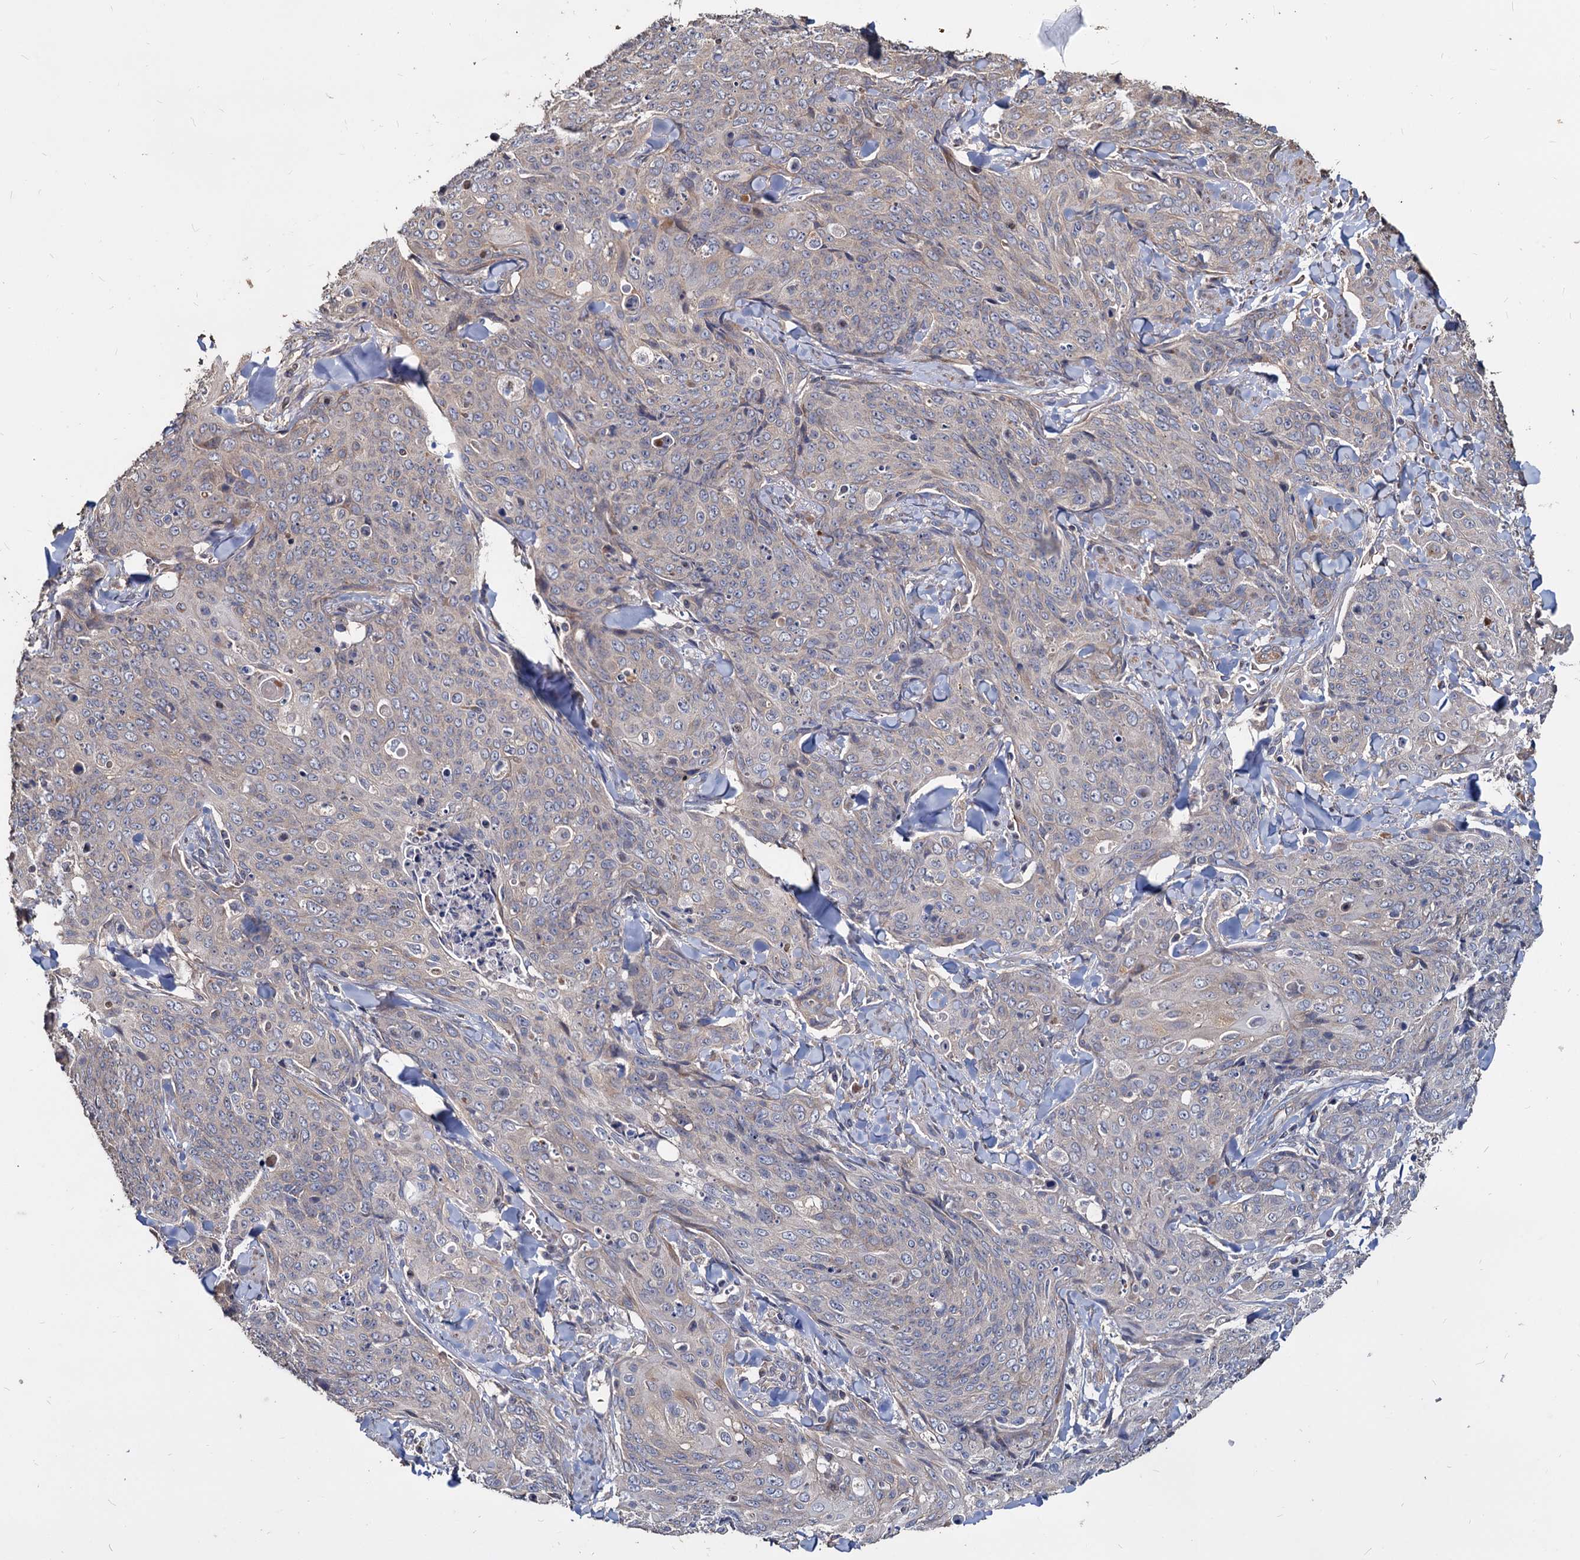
{"staining": {"intensity": "negative", "quantity": "none", "location": "none"}, "tissue": "skin cancer", "cell_type": "Tumor cells", "image_type": "cancer", "snomed": [{"axis": "morphology", "description": "Squamous cell carcinoma, NOS"}, {"axis": "topography", "description": "Skin"}, {"axis": "topography", "description": "Vulva"}], "caption": "IHC micrograph of neoplastic tissue: human squamous cell carcinoma (skin) stained with DAB exhibits no significant protein positivity in tumor cells.", "gene": "DEPDC4", "patient": {"sex": "female", "age": 85}}